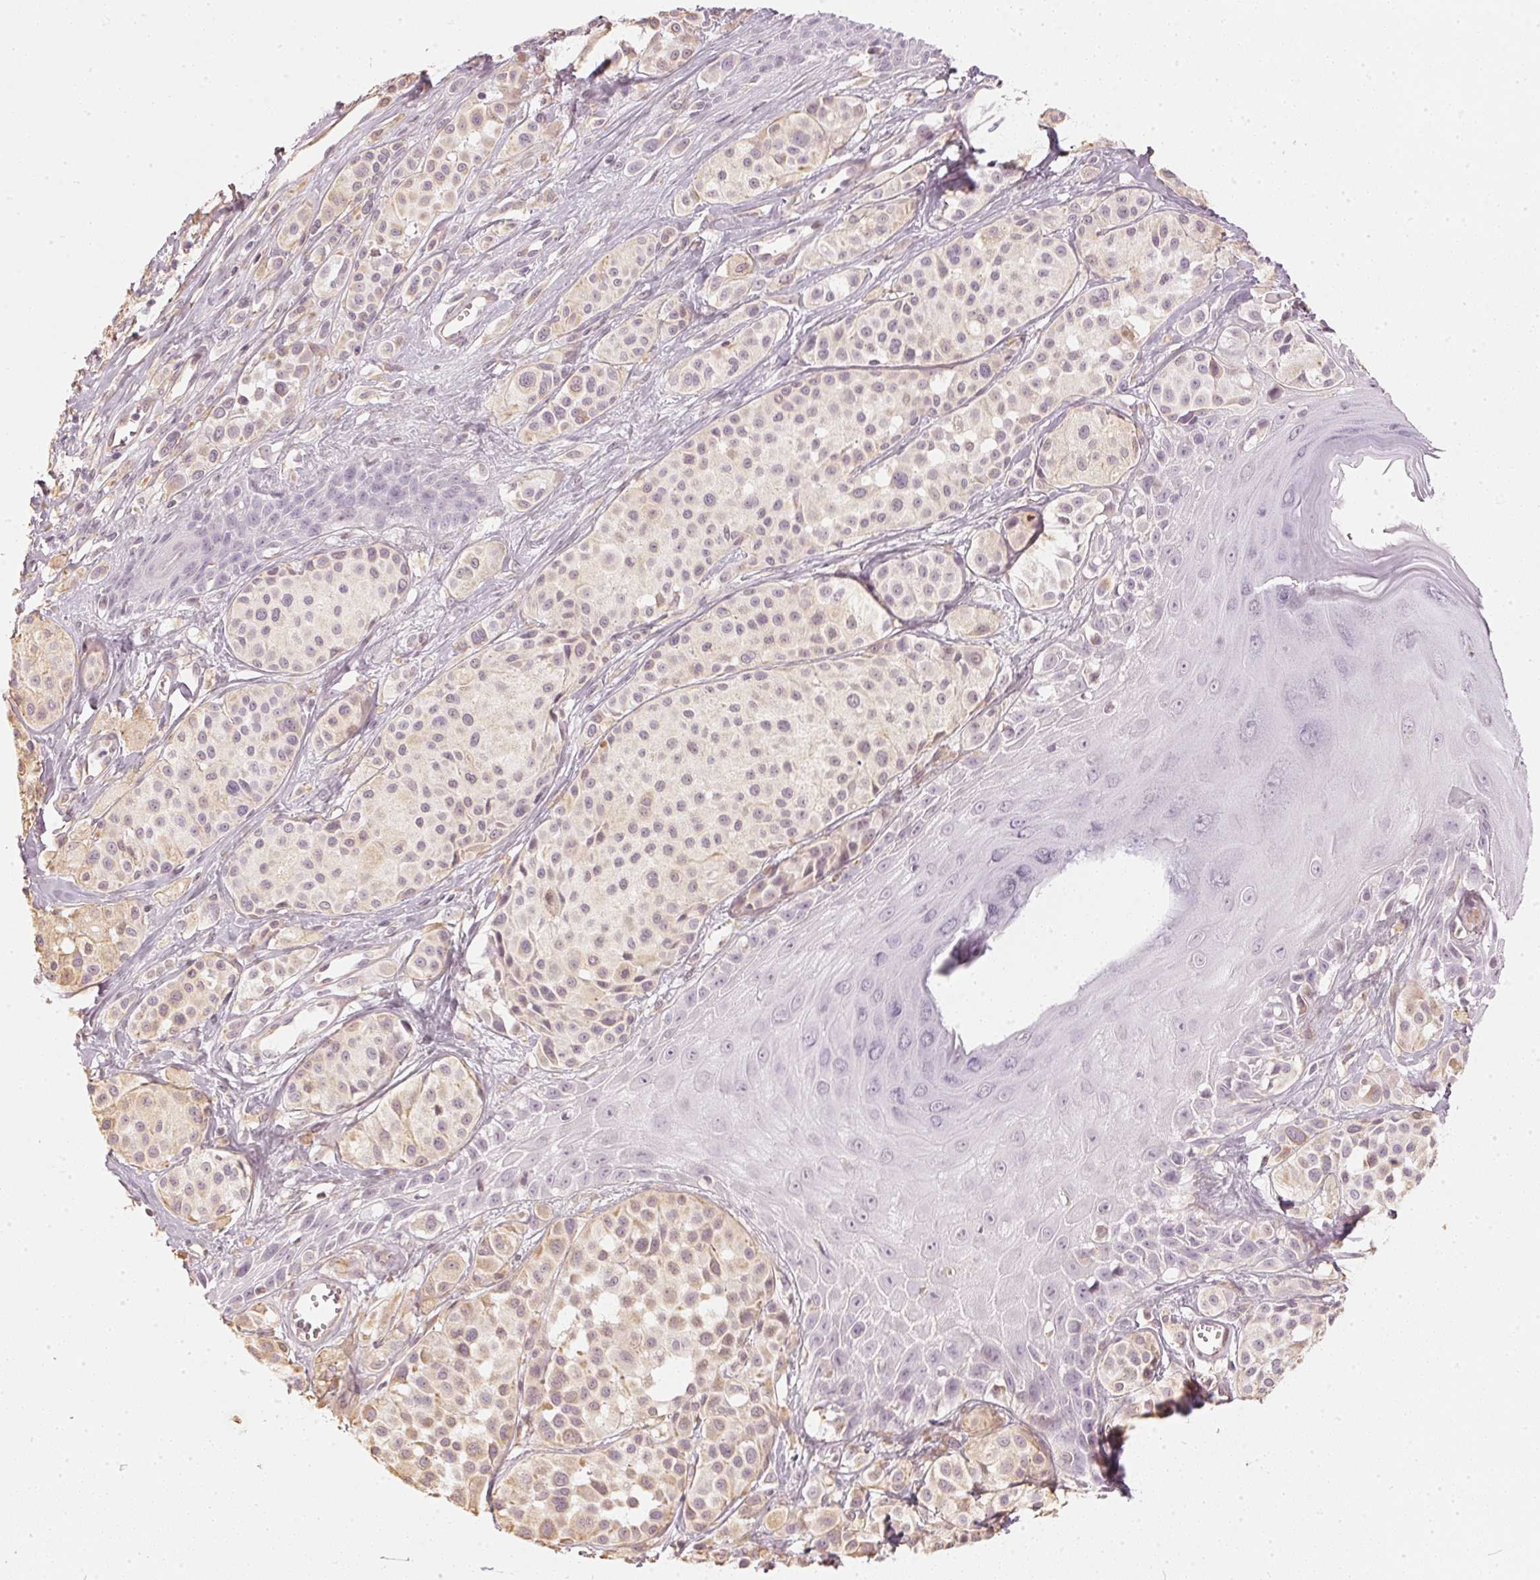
{"staining": {"intensity": "moderate", "quantity": "<25%", "location": "cytoplasmic/membranous"}, "tissue": "melanoma", "cell_type": "Tumor cells", "image_type": "cancer", "snomed": [{"axis": "morphology", "description": "Malignant melanoma, NOS"}, {"axis": "topography", "description": "Skin"}], "caption": "Melanoma was stained to show a protein in brown. There is low levels of moderate cytoplasmic/membranous staining in approximately <25% of tumor cells.", "gene": "APLP1", "patient": {"sex": "male", "age": 77}}